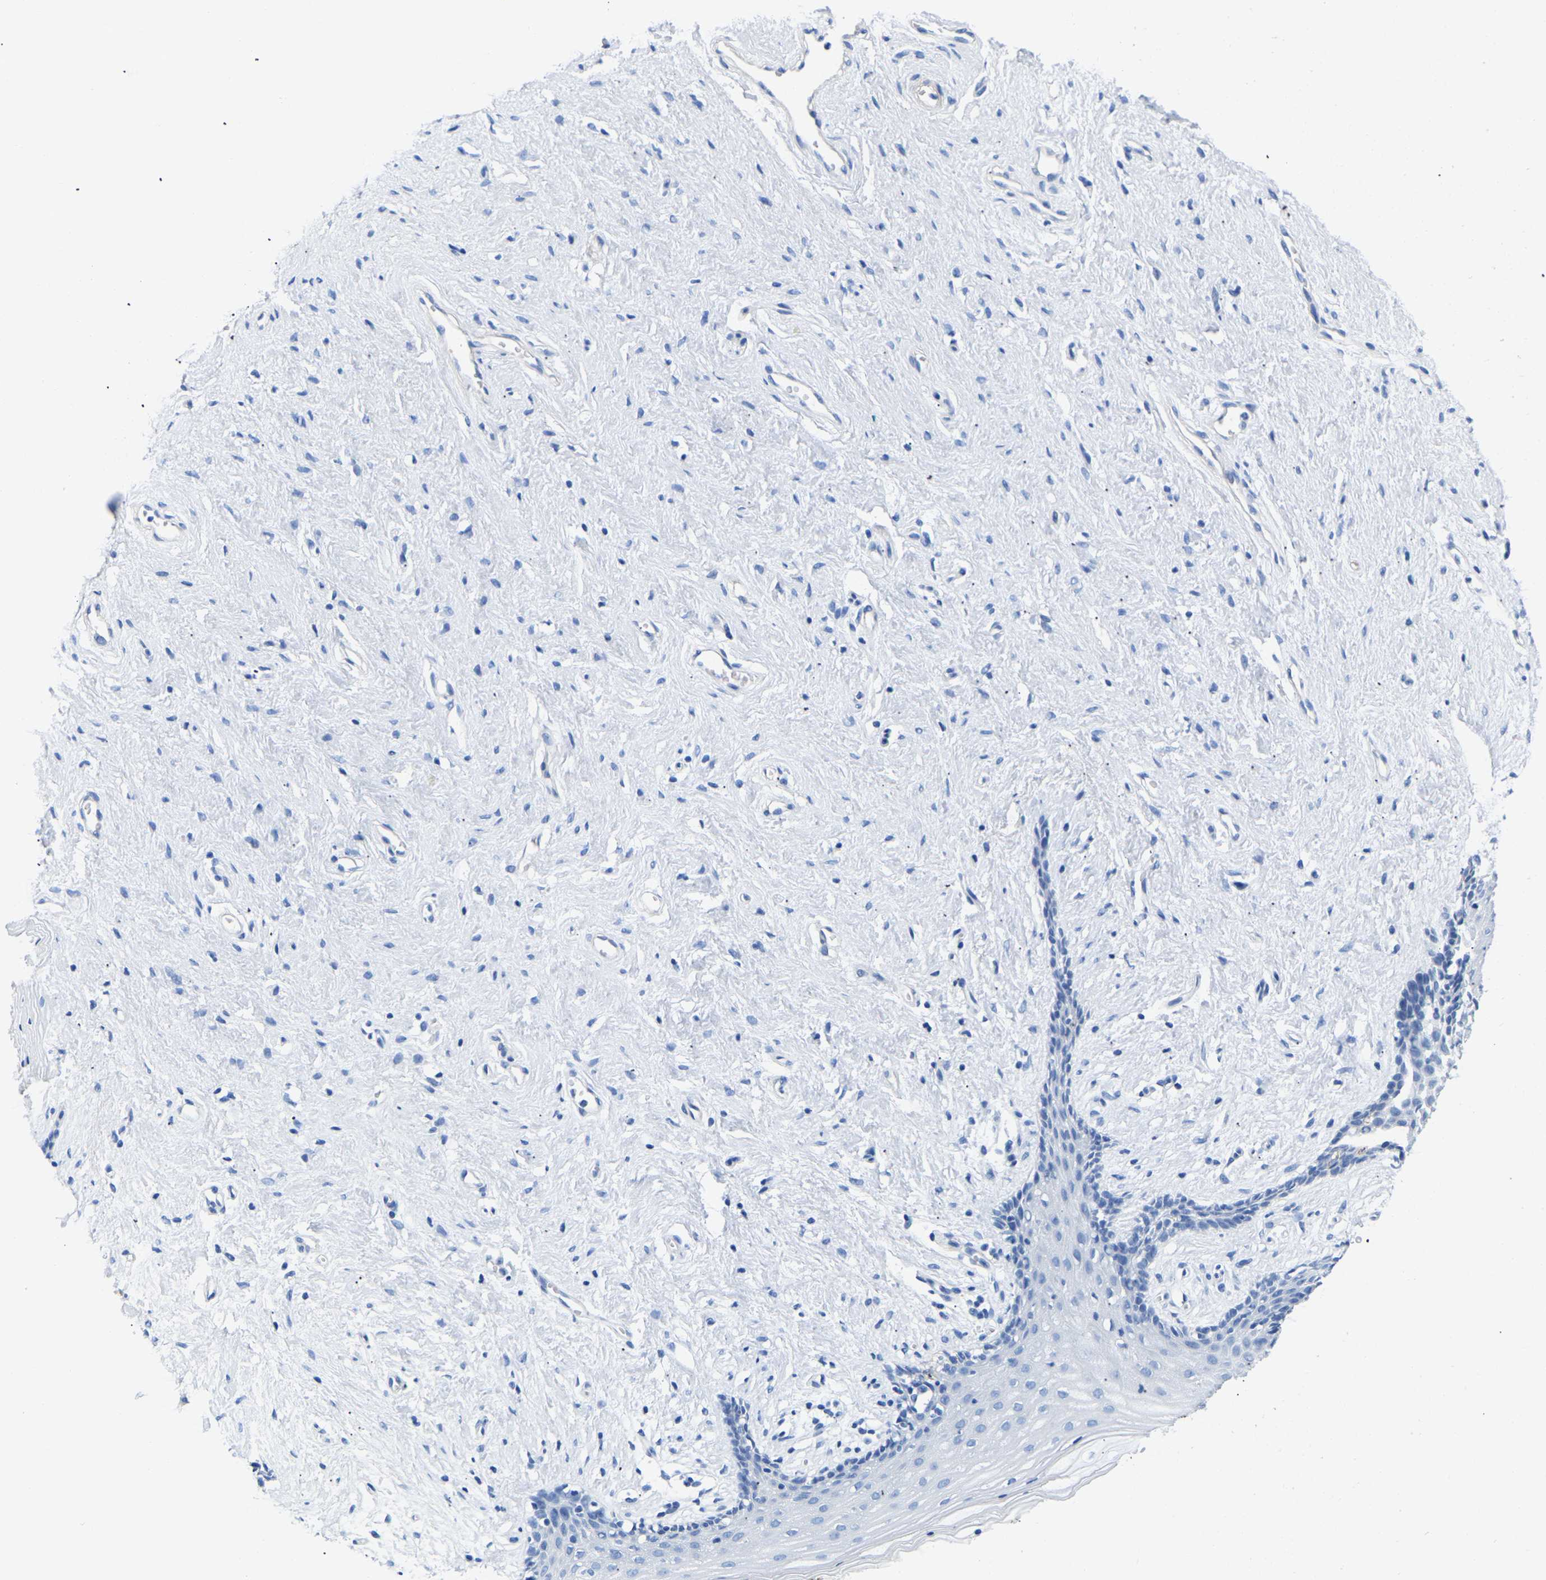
{"staining": {"intensity": "negative", "quantity": "none", "location": "none"}, "tissue": "vagina", "cell_type": "Squamous epithelial cells", "image_type": "normal", "snomed": [{"axis": "morphology", "description": "Normal tissue, NOS"}, {"axis": "topography", "description": "Vagina"}], "caption": "The photomicrograph demonstrates no staining of squamous epithelial cells in normal vagina. The staining is performed using DAB brown chromogen with nuclei counter-stained in using hematoxylin.", "gene": "UPK3A", "patient": {"sex": "female", "age": 44}}